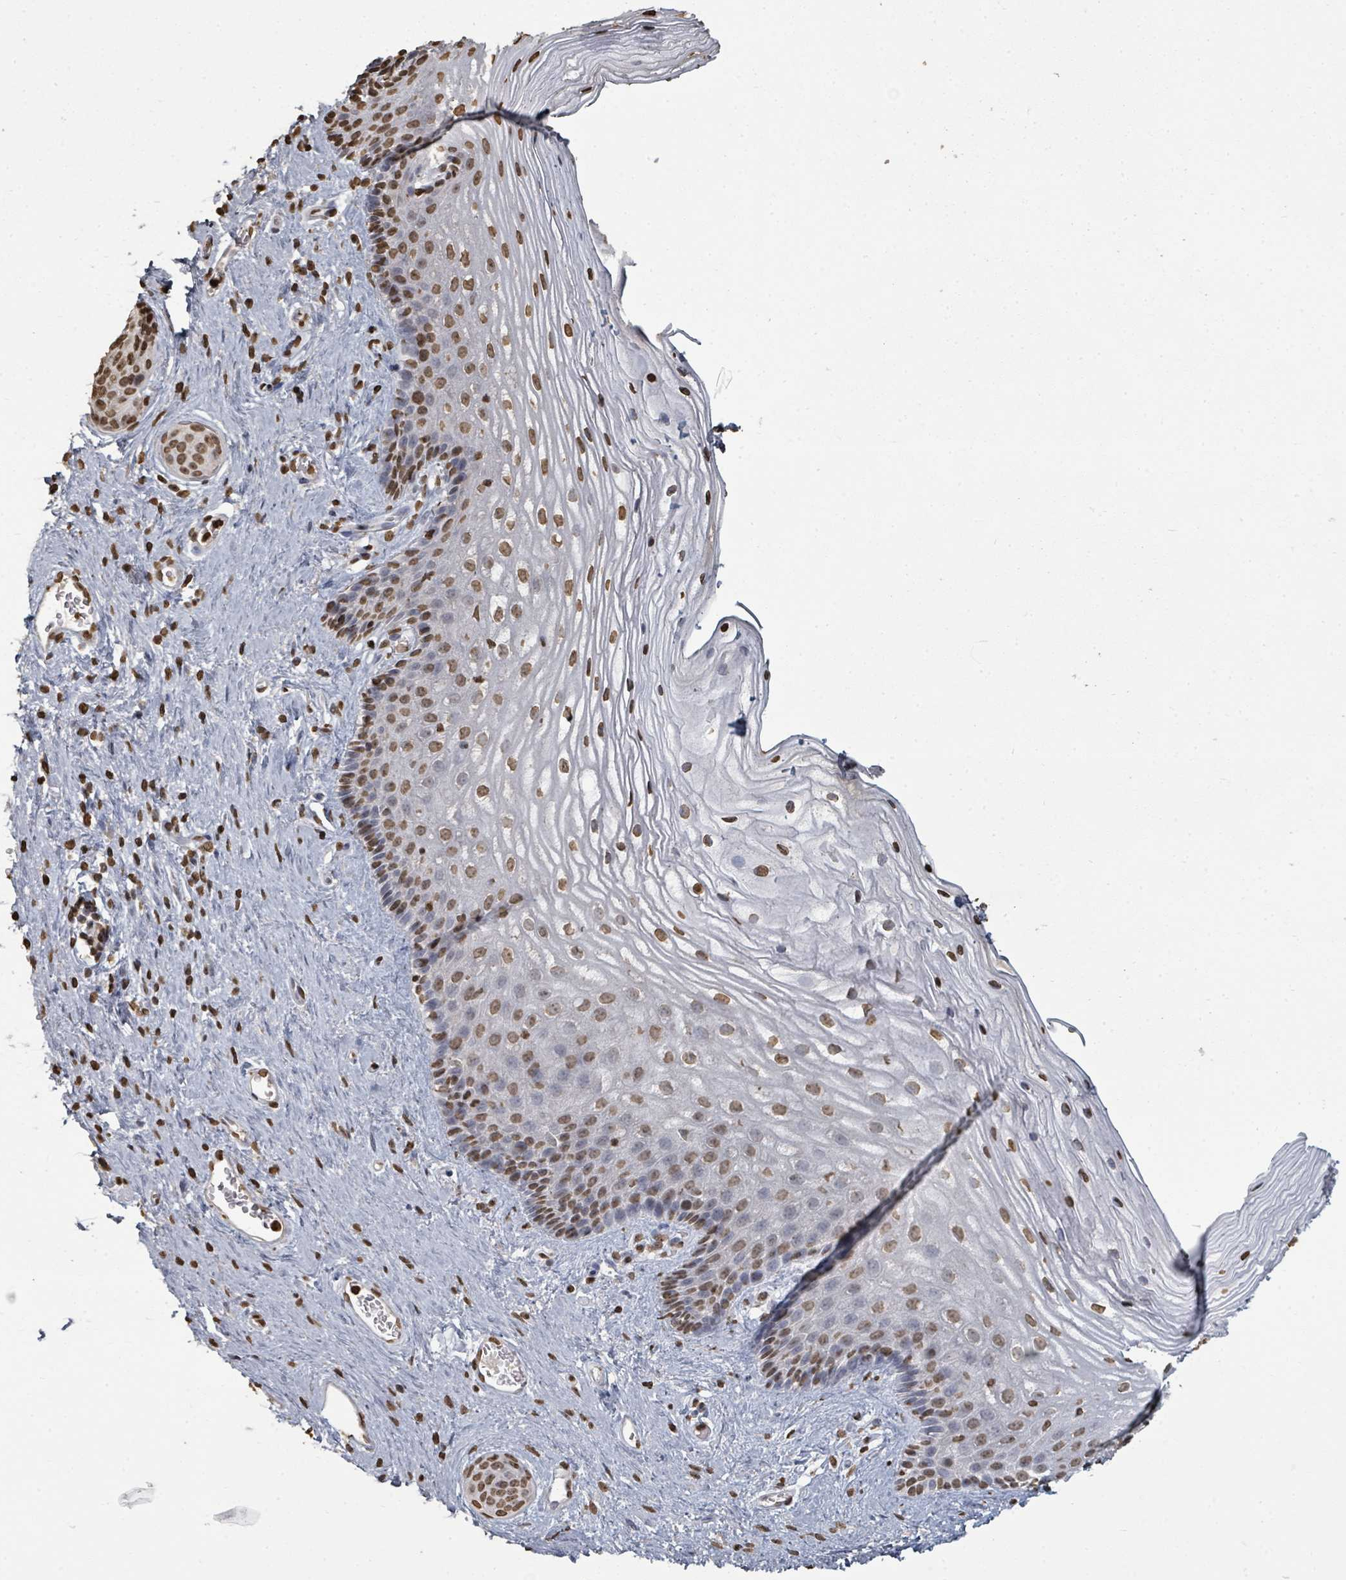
{"staining": {"intensity": "moderate", "quantity": ">75%", "location": "nuclear"}, "tissue": "vagina", "cell_type": "Squamous epithelial cells", "image_type": "normal", "snomed": [{"axis": "morphology", "description": "Normal tissue, NOS"}, {"axis": "topography", "description": "Vagina"}], "caption": "An immunohistochemistry (IHC) photomicrograph of normal tissue is shown. Protein staining in brown labels moderate nuclear positivity in vagina within squamous epithelial cells.", "gene": "MRPS12", "patient": {"sex": "female", "age": 47}}